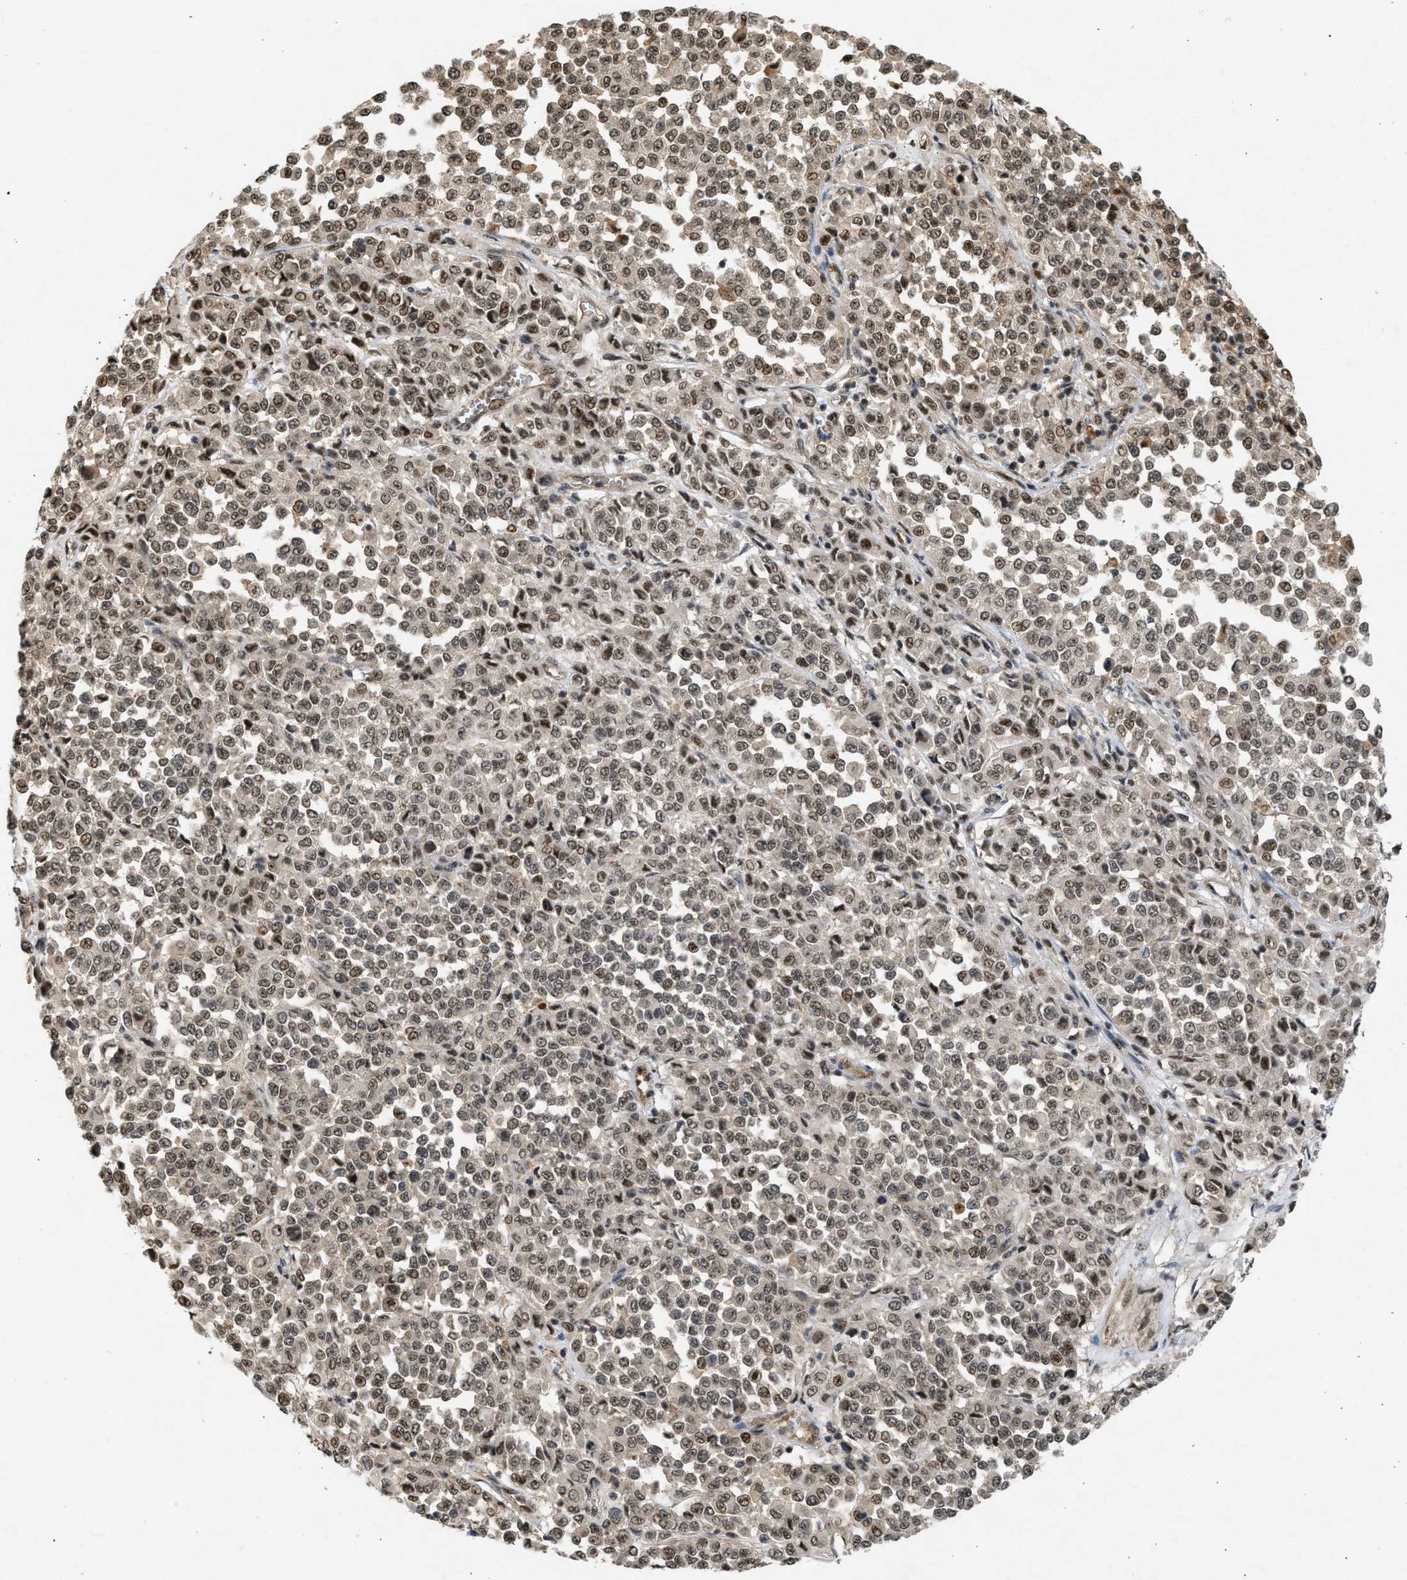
{"staining": {"intensity": "moderate", "quantity": ">75%", "location": "nuclear"}, "tissue": "melanoma", "cell_type": "Tumor cells", "image_type": "cancer", "snomed": [{"axis": "morphology", "description": "Malignant melanoma, Metastatic site"}, {"axis": "topography", "description": "Pancreas"}], "caption": "DAB immunohistochemical staining of malignant melanoma (metastatic site) displays moderate nuclear protein positivity in about >75% of tumor cells. The protein is shown in brown color, while the nuclei are stained blue.", "gene": "TFDP2", "patient": {"sex": "female", "age": 30}}